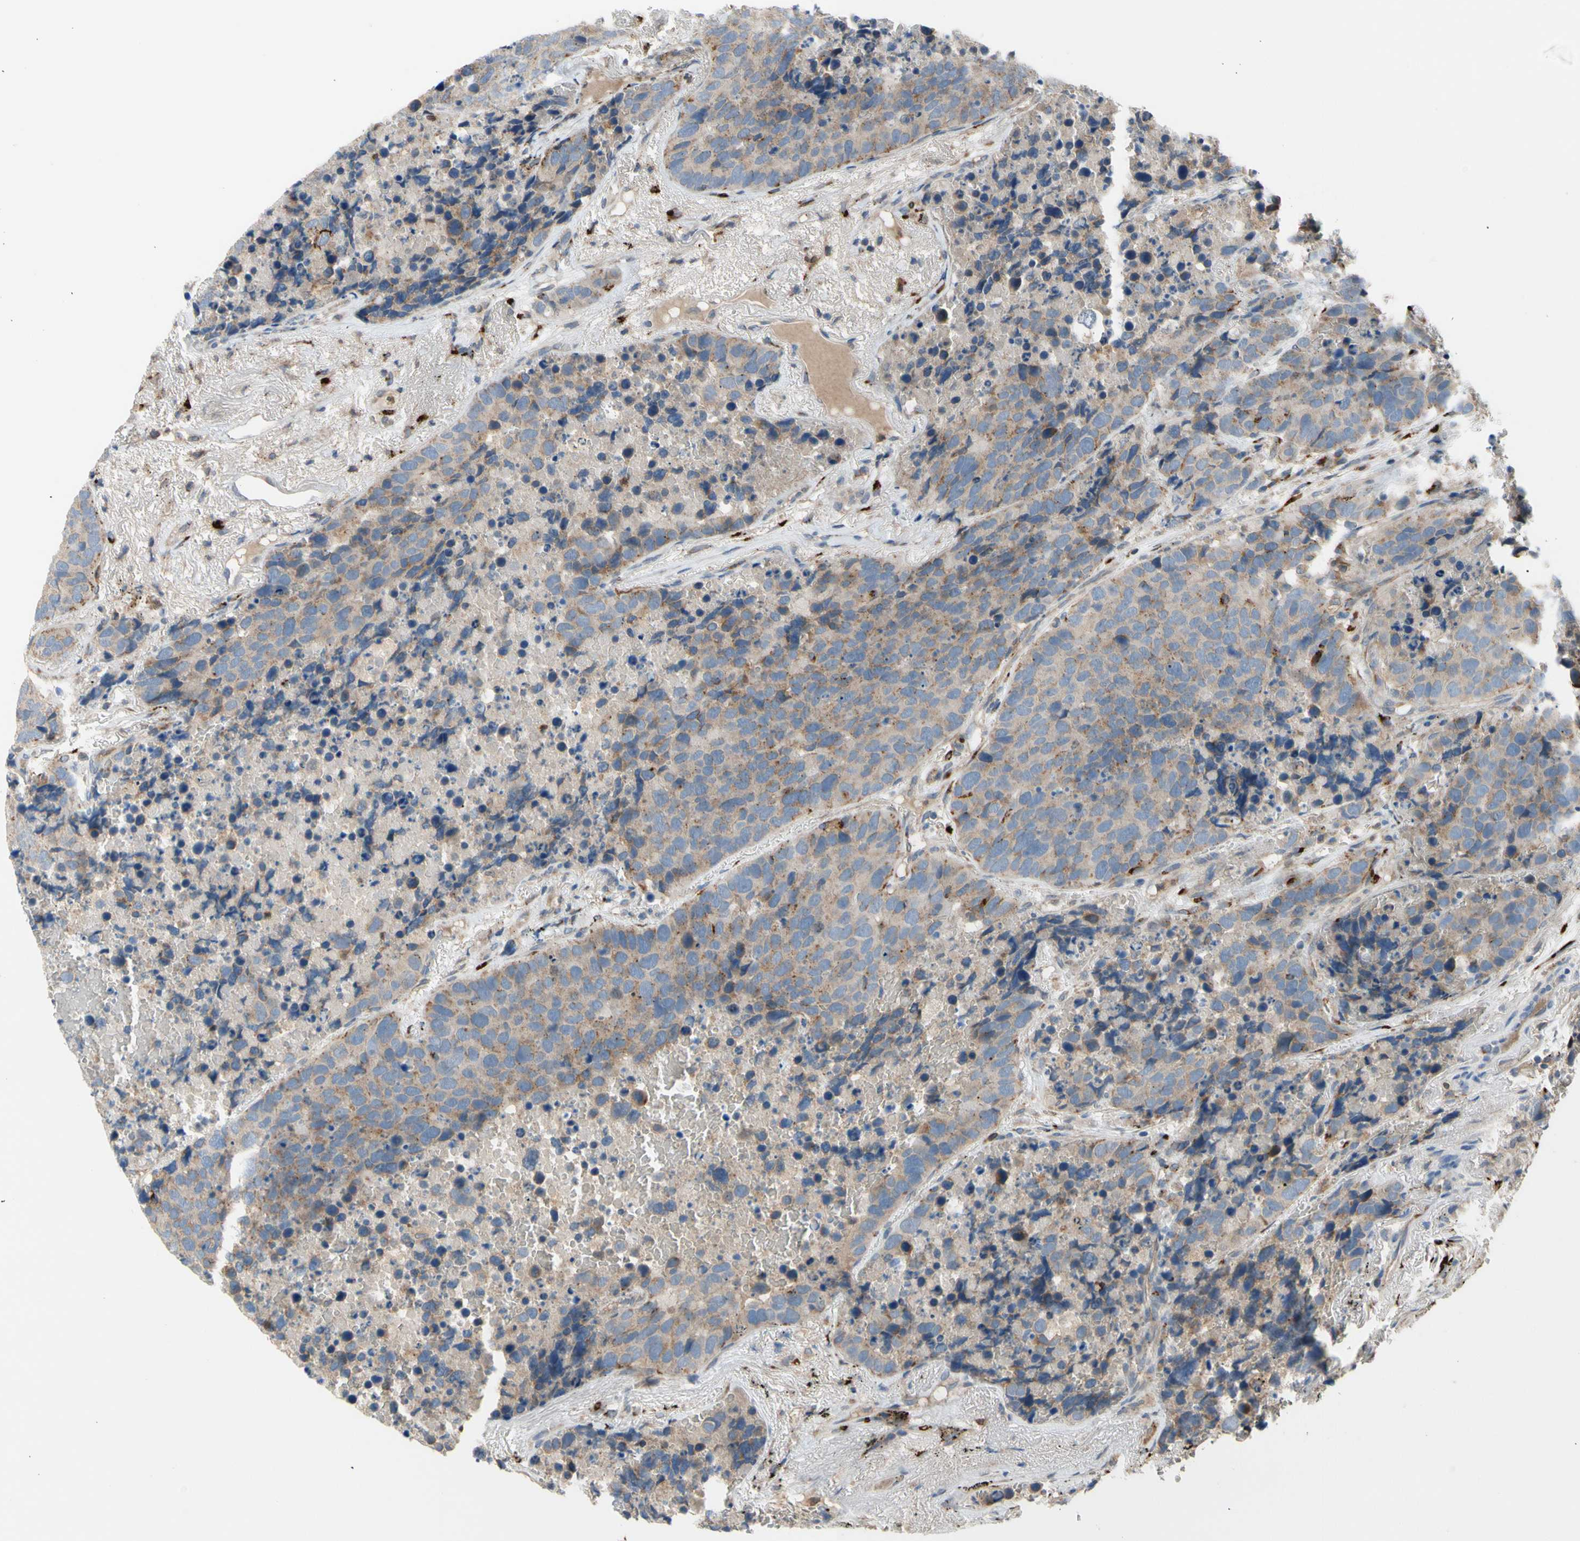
{"staining": {"intensity": "moderate", "quantity": "25%-75%", "location": "cytoplasmic/membranous"}, "tissue": "carcinoid", "cell_type": "Tumor cells", "image_type": "cancer", "snomed": [{"axis": "morphology", "description": "Carcinoid, malignant, NOS"}, {"axis": "topography", "description": "Lung"}], "caption": "IHC staining of carcinoid, which exhibits medium levels of moderate cytoplasmic/membranous staining in about 25%-75% of tumor cells indicating moderate cytoplasmic/membranous protein expression. The staining was performed using DAB (3,3'-diaminobenzidine) (brown) for protein detection and nuclei were counterstained in hematoxylin (blue).", "gene": "GALNT5", "patient": {"sex": "male", "age": 60}}